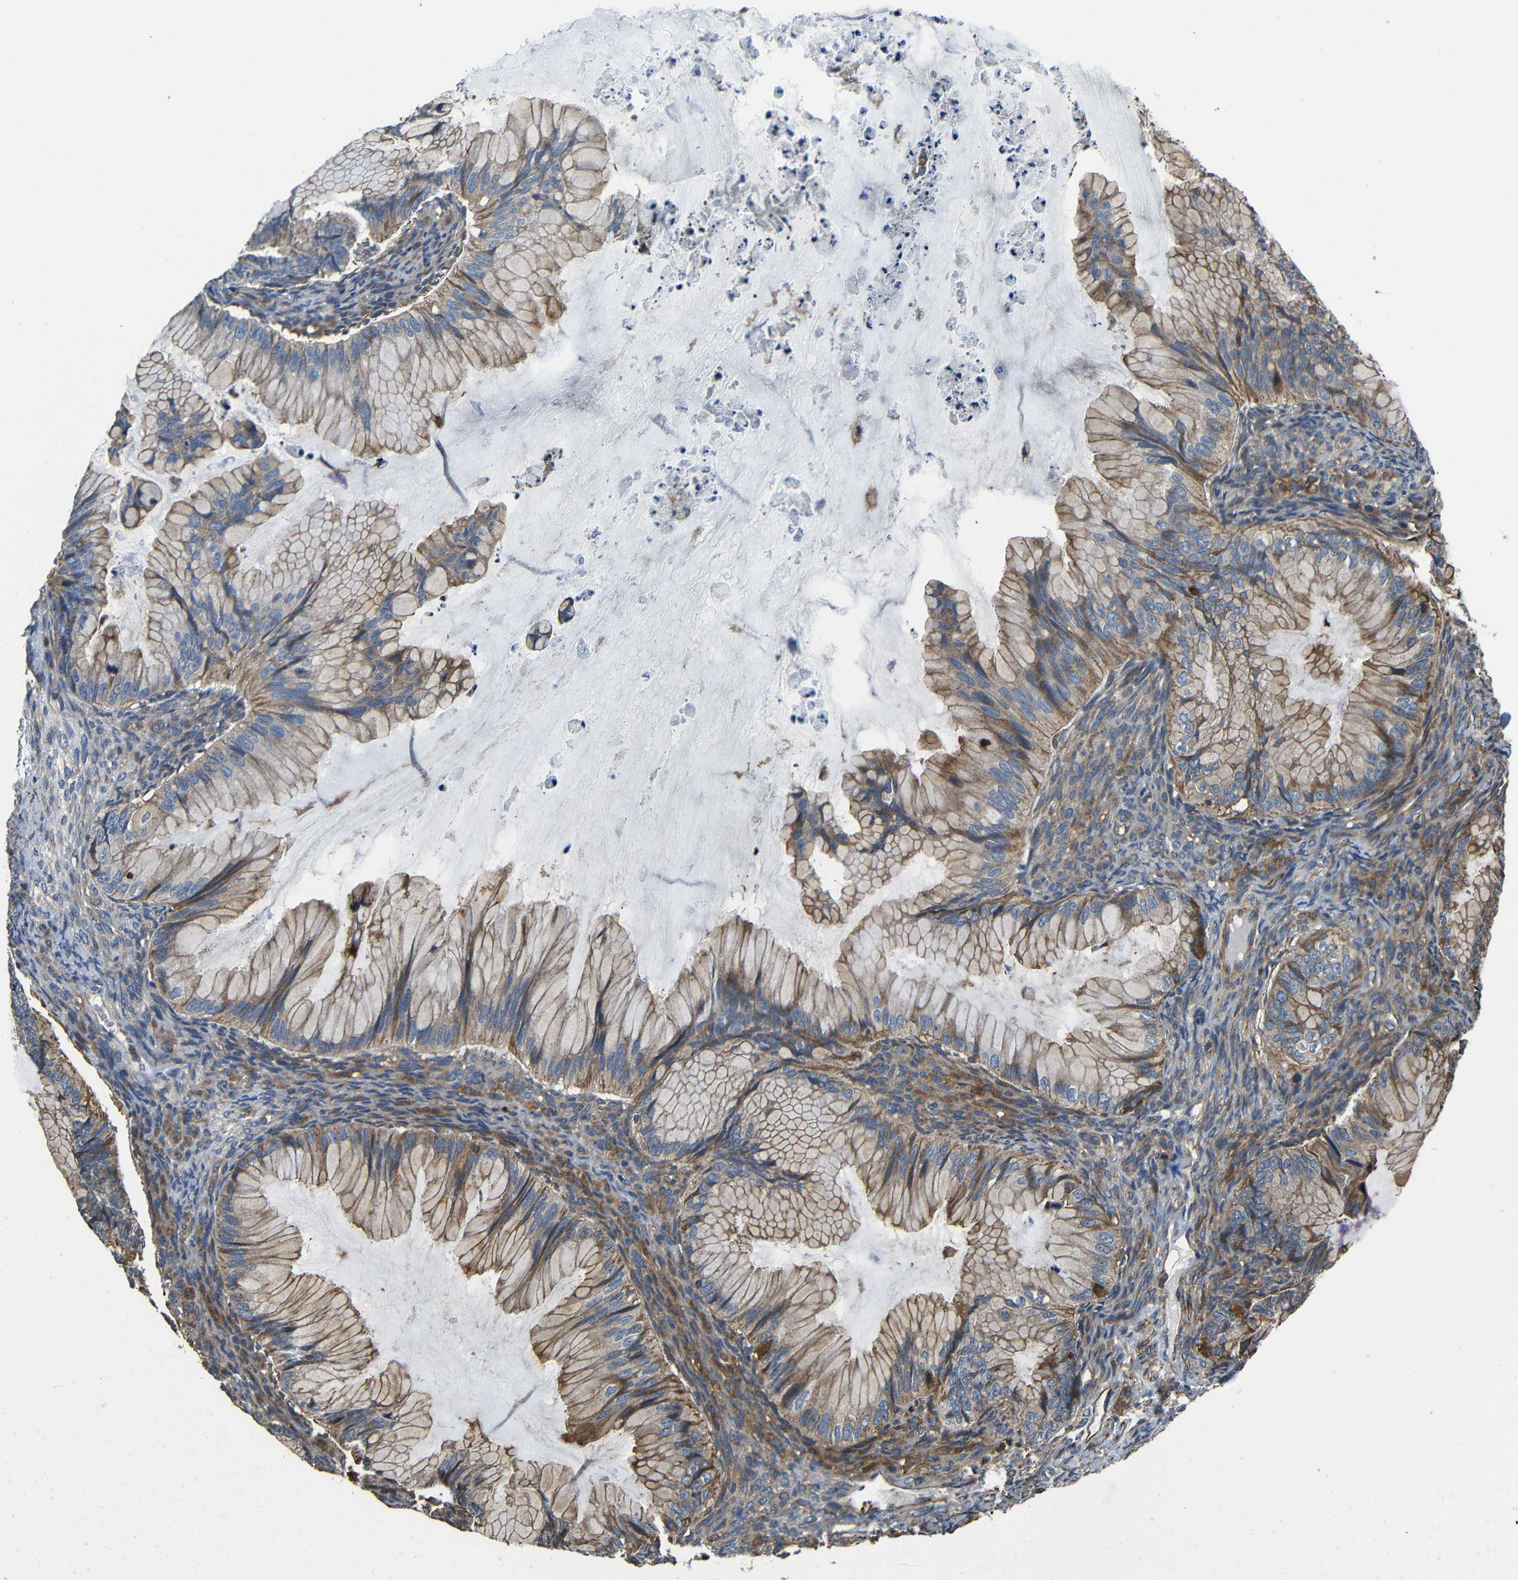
{"staining": {"intensity": "moderate", "quantity": ">75%", "location": "cytoplasmic/membranous"}, "tissue": "ovarian cancer", "cell_type": "Tumor cells", "image_type": "cancer", "snomed": [{"axis": "morphology", "description": "Cystadenocarcinoma, mucinous, NOS"}, {"axis": "topography", "description": "Ovary"}], "caption": "Brown immunohistochemical staining in human ovarian cancer exhibits moderate cytoplasmic/membranous positivity in about >75% of tumor cells. (DAB (3,3'-diaminobenzidine) IHC with brightfield microscopy, high magnification).", "gene": "GDI1", "patient": {"sex": "female", "age": 36}}